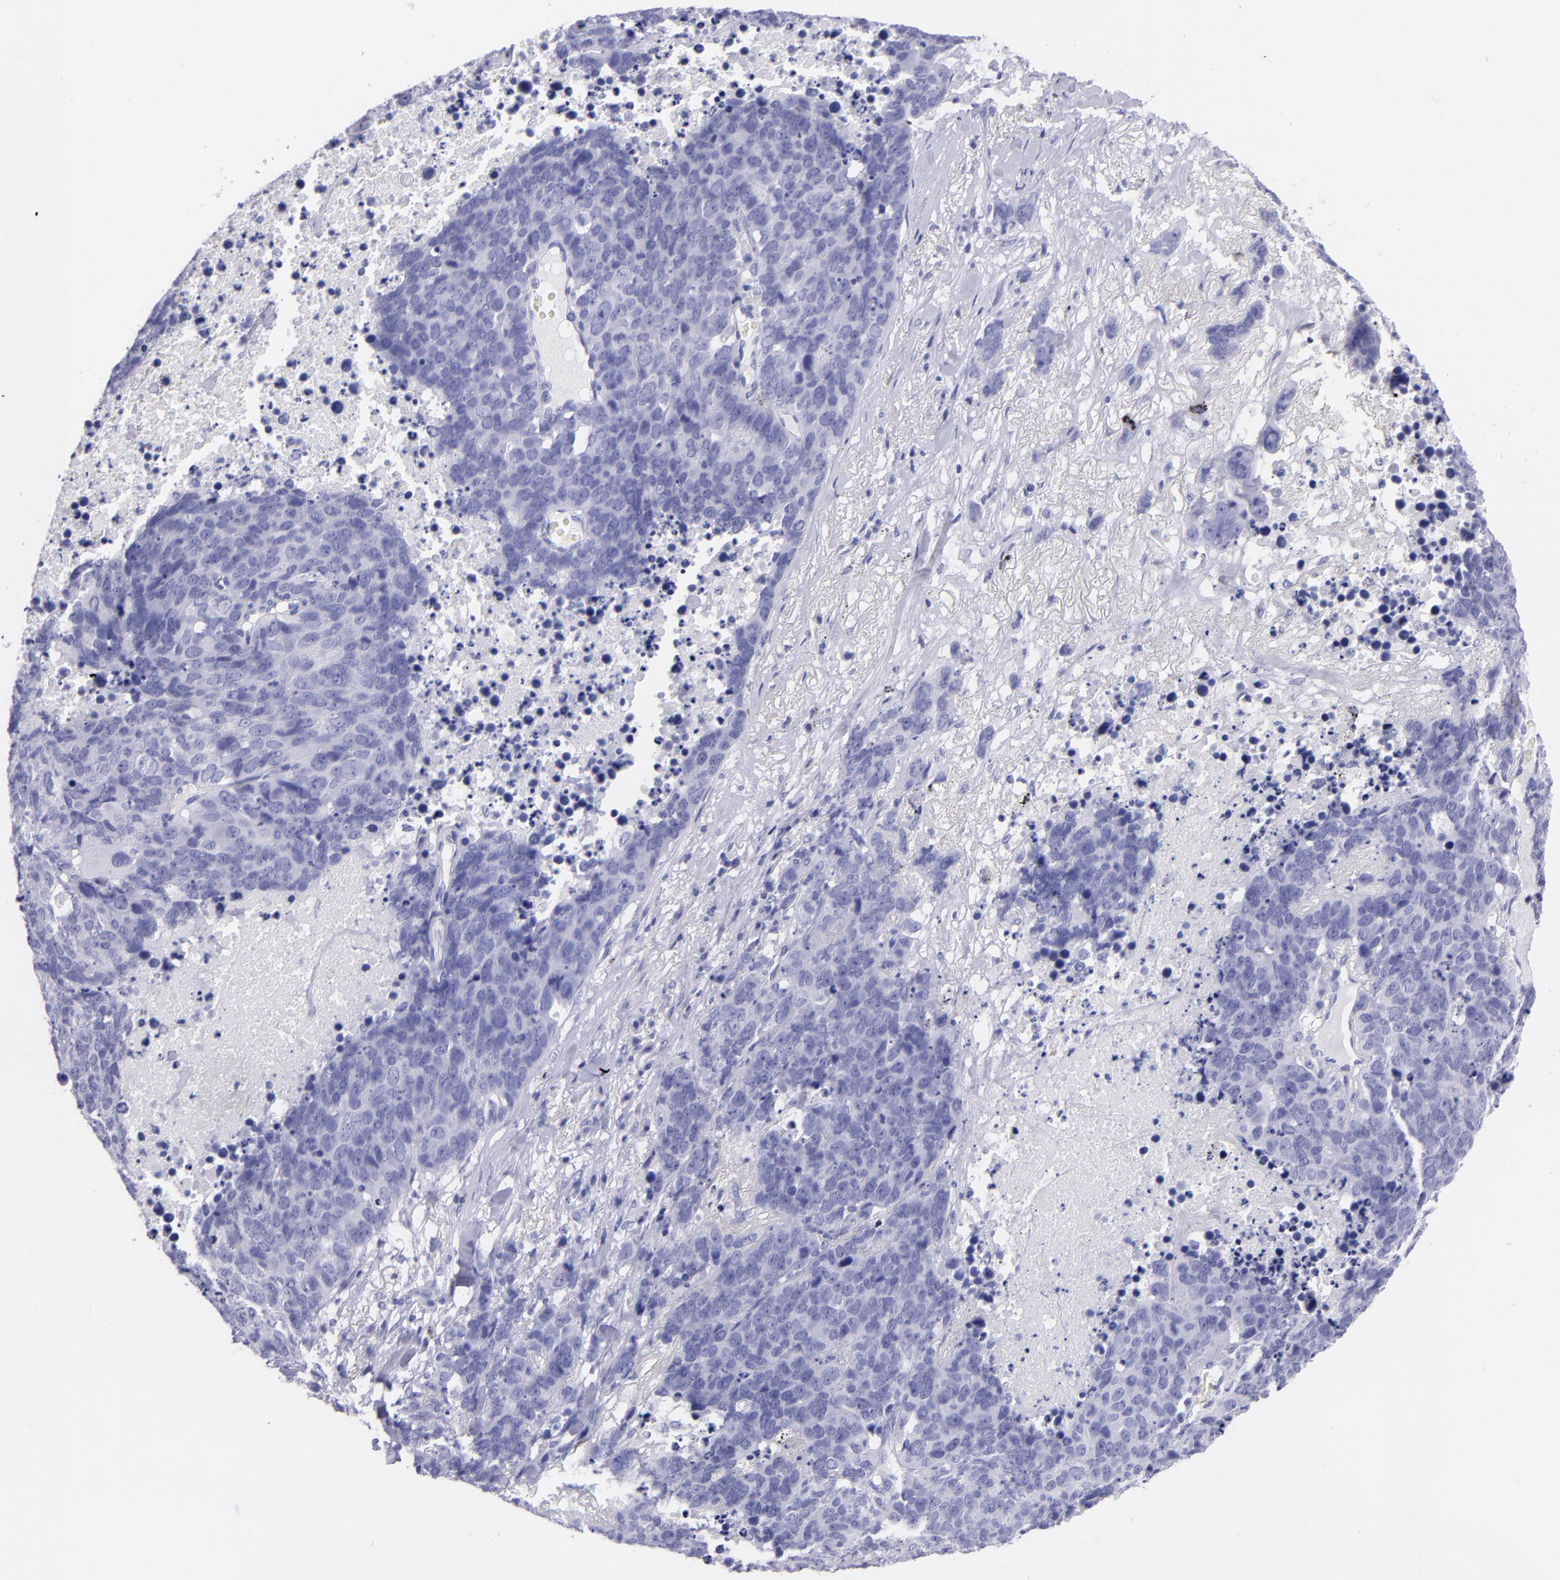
{"staining": {"intensity": "negative", "quantity": "none", "location": "none"}, "tissue": "lung cancer", "cell_type": "Tumor cells", "image_type": "cancer", "snomed": [{"axis": "morphology", "description": "Carcinoid, malignant, NOS"}, {"axis": "topography", "description": "Lung"}], "caption": "This is an immunohistochemistry image of human lung cancer. There is no positivity in tumor cells.", "gene": "CNP", "patient": {"sex": "male", "age": 60}}